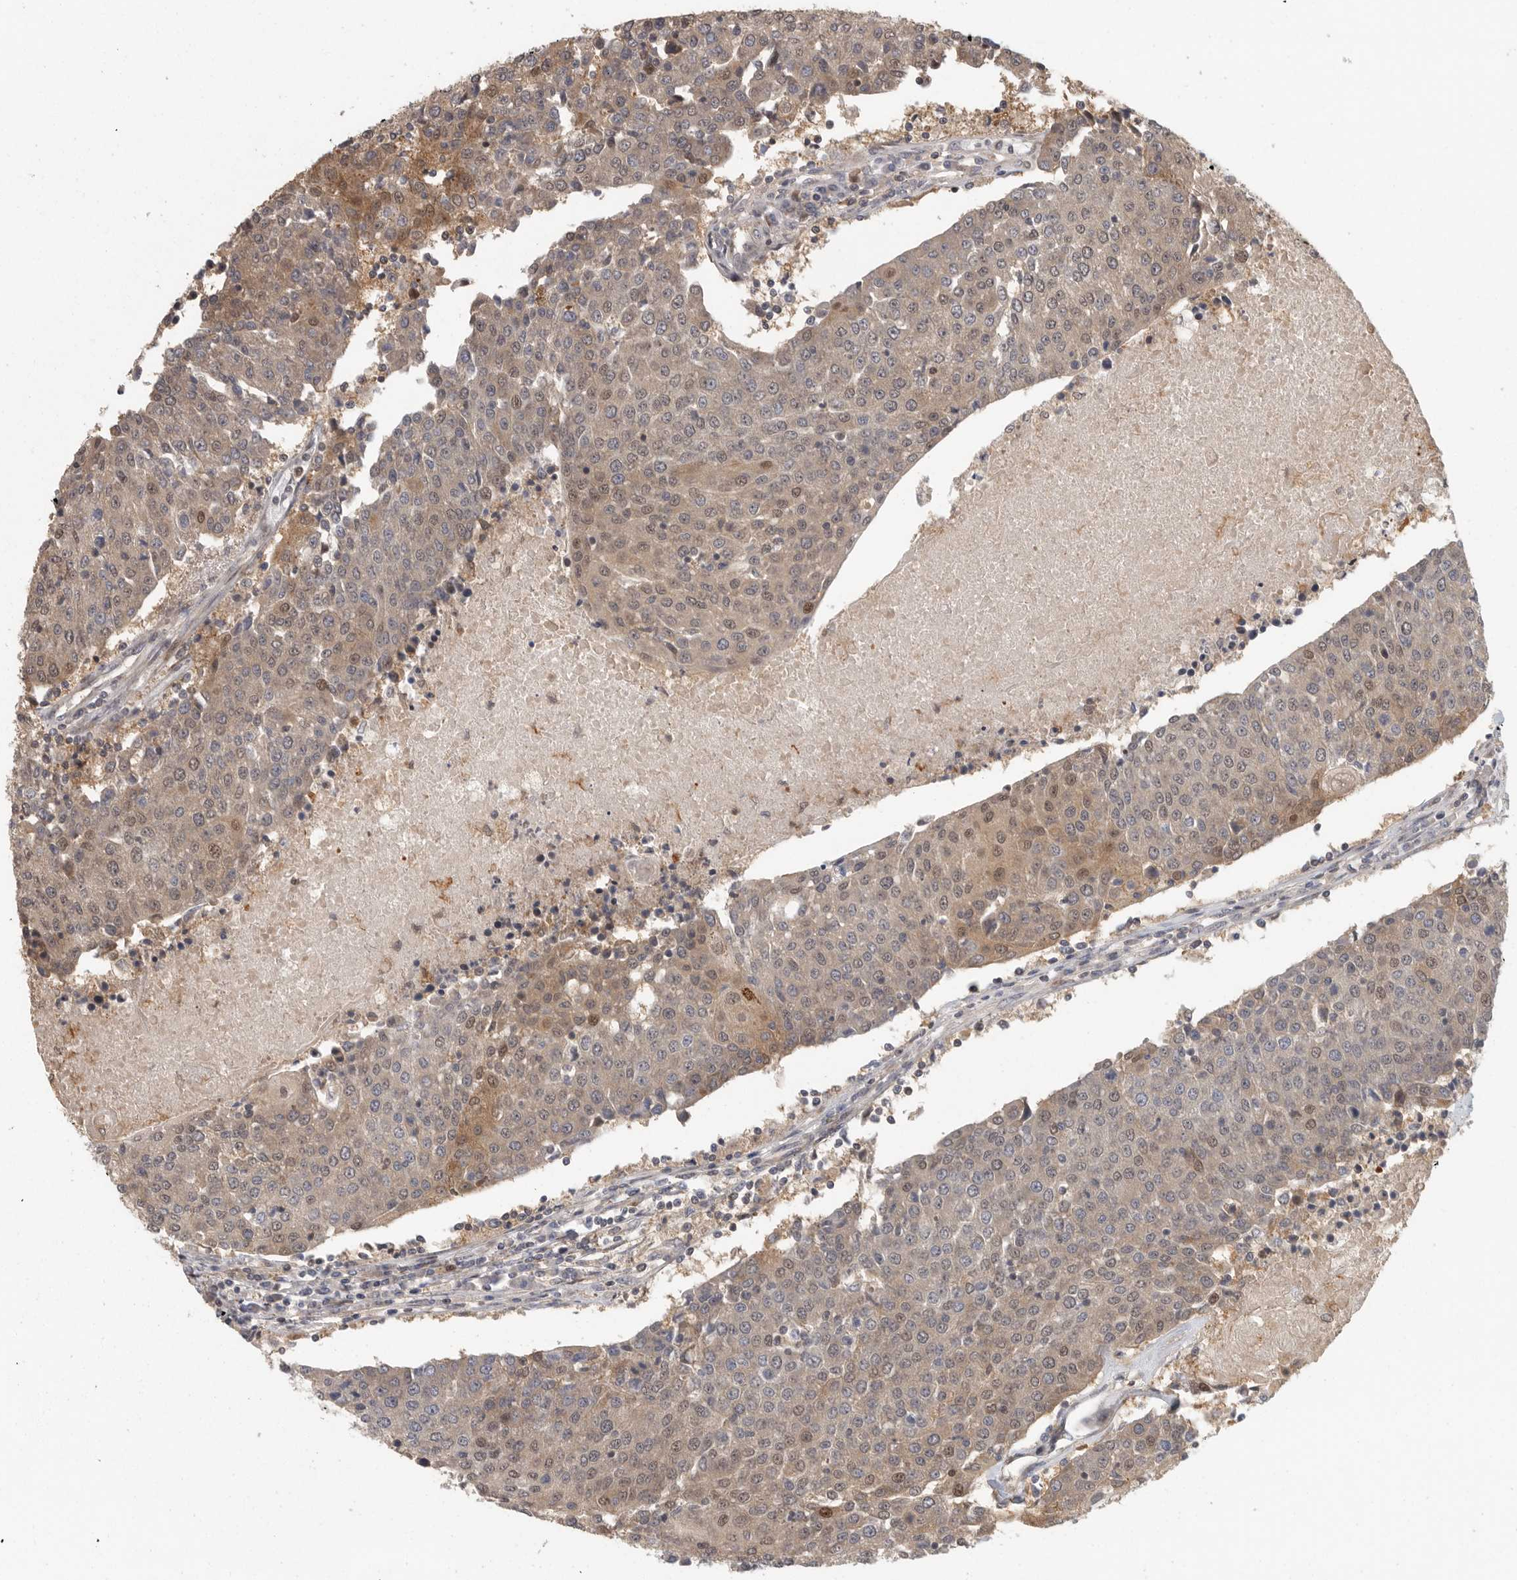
{"staining": {"intensity": "weak", "quantity": ">75%", "location": "cytoplasmic/membranous,nuclear"}, "tissue": "urothelial cancer", "cell_type": "Tumor cells", "image_type": "cancer", "snomed": [{"axis": "morphology", "description": "Urothelial carcinoma, High grade"}, {"axis": "topography", "description": "Urinary bladder"}], "caption": "High-grade urothelial carcinoma was stained to show a protein in brown. There is low levels of weak cytoplasmic/membranous and nuclear positivity in approximately >75% of tumor cells. The staining was performed using DAB (3,3'-diaminobenzidine) to visualize the protein expression in brown, while the nuclei were stained in blue with hematoxylin (Magnification: 20x).", "gene": "SWT1", "patient": {"sex": "female", "age": 85}}